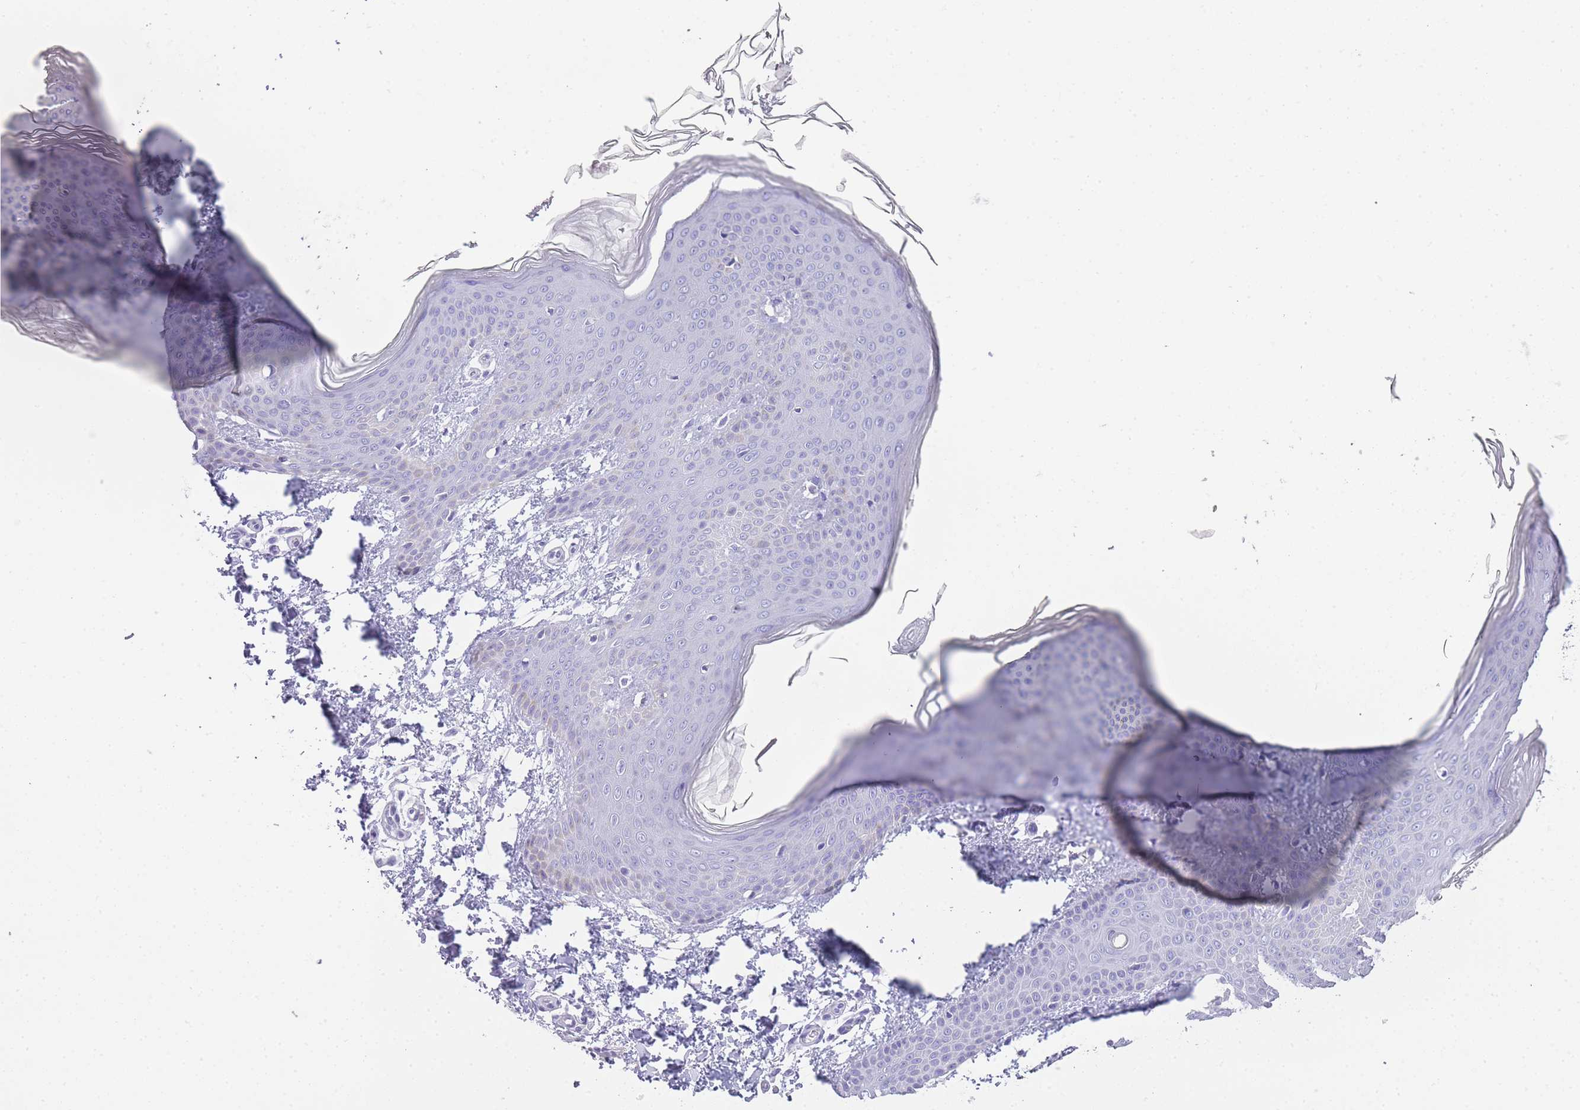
{"staining": {"intensity": "negative", "quantity": "none", "location": "none"}, "tissue": "skin", "cell_type": "Fibroblasts", "image_type": "normal", "snomed": [{"axis": "morphology", "description": "Normal tissue, NOS"}, {"axis": "topography", "description": "Skin"}], "caption": "This image is of unremarkable skin stained with IHC to label a protein in brown with the nuclei are counter-stained blue. There is no expression in fibroblasts.", "gene": "INS", "patient": {"sex": "male", "age": 36}}